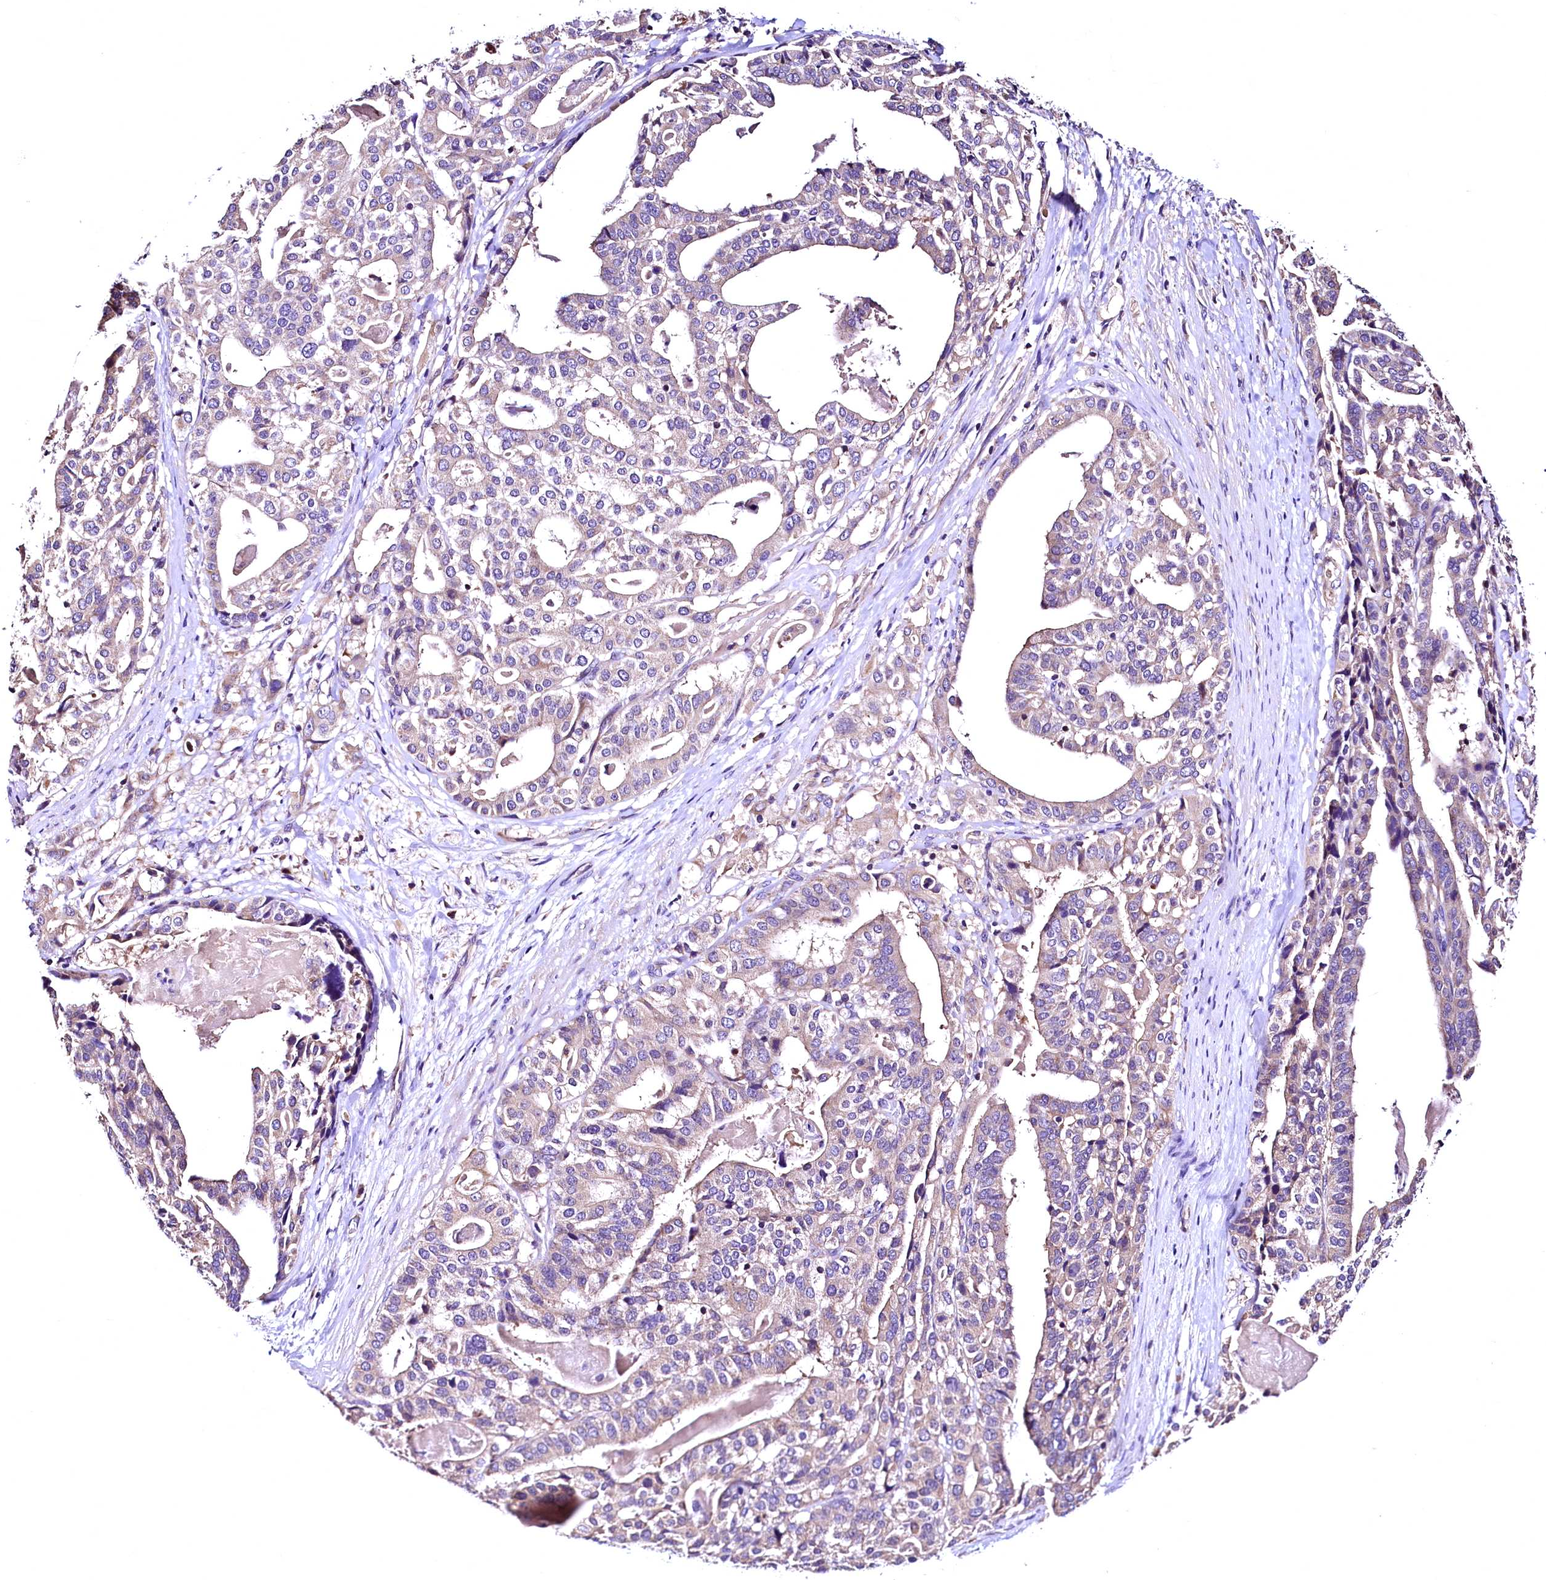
{"staining": {"intensity": "weak", "quantity": "25%-75%", "location": "cytoplasmic/membranous"}, "tissue": "stomach cancer", "cell_type": "Tumor cells", "image_type": "cancer", "snomed": [{"axis": "morphology", "description": "Adenocarcinoma, NOS"}, {"axis": "topography", "description": "Stomach"}], "caption": "IHC of stomach adenocarcinoma reveals low levels of weak cytoplasmic/membranous staining in about 25%-75% of tumor cells.", "gene": "LRSAM1", "patient": {"sex": "male", "age": 48}}